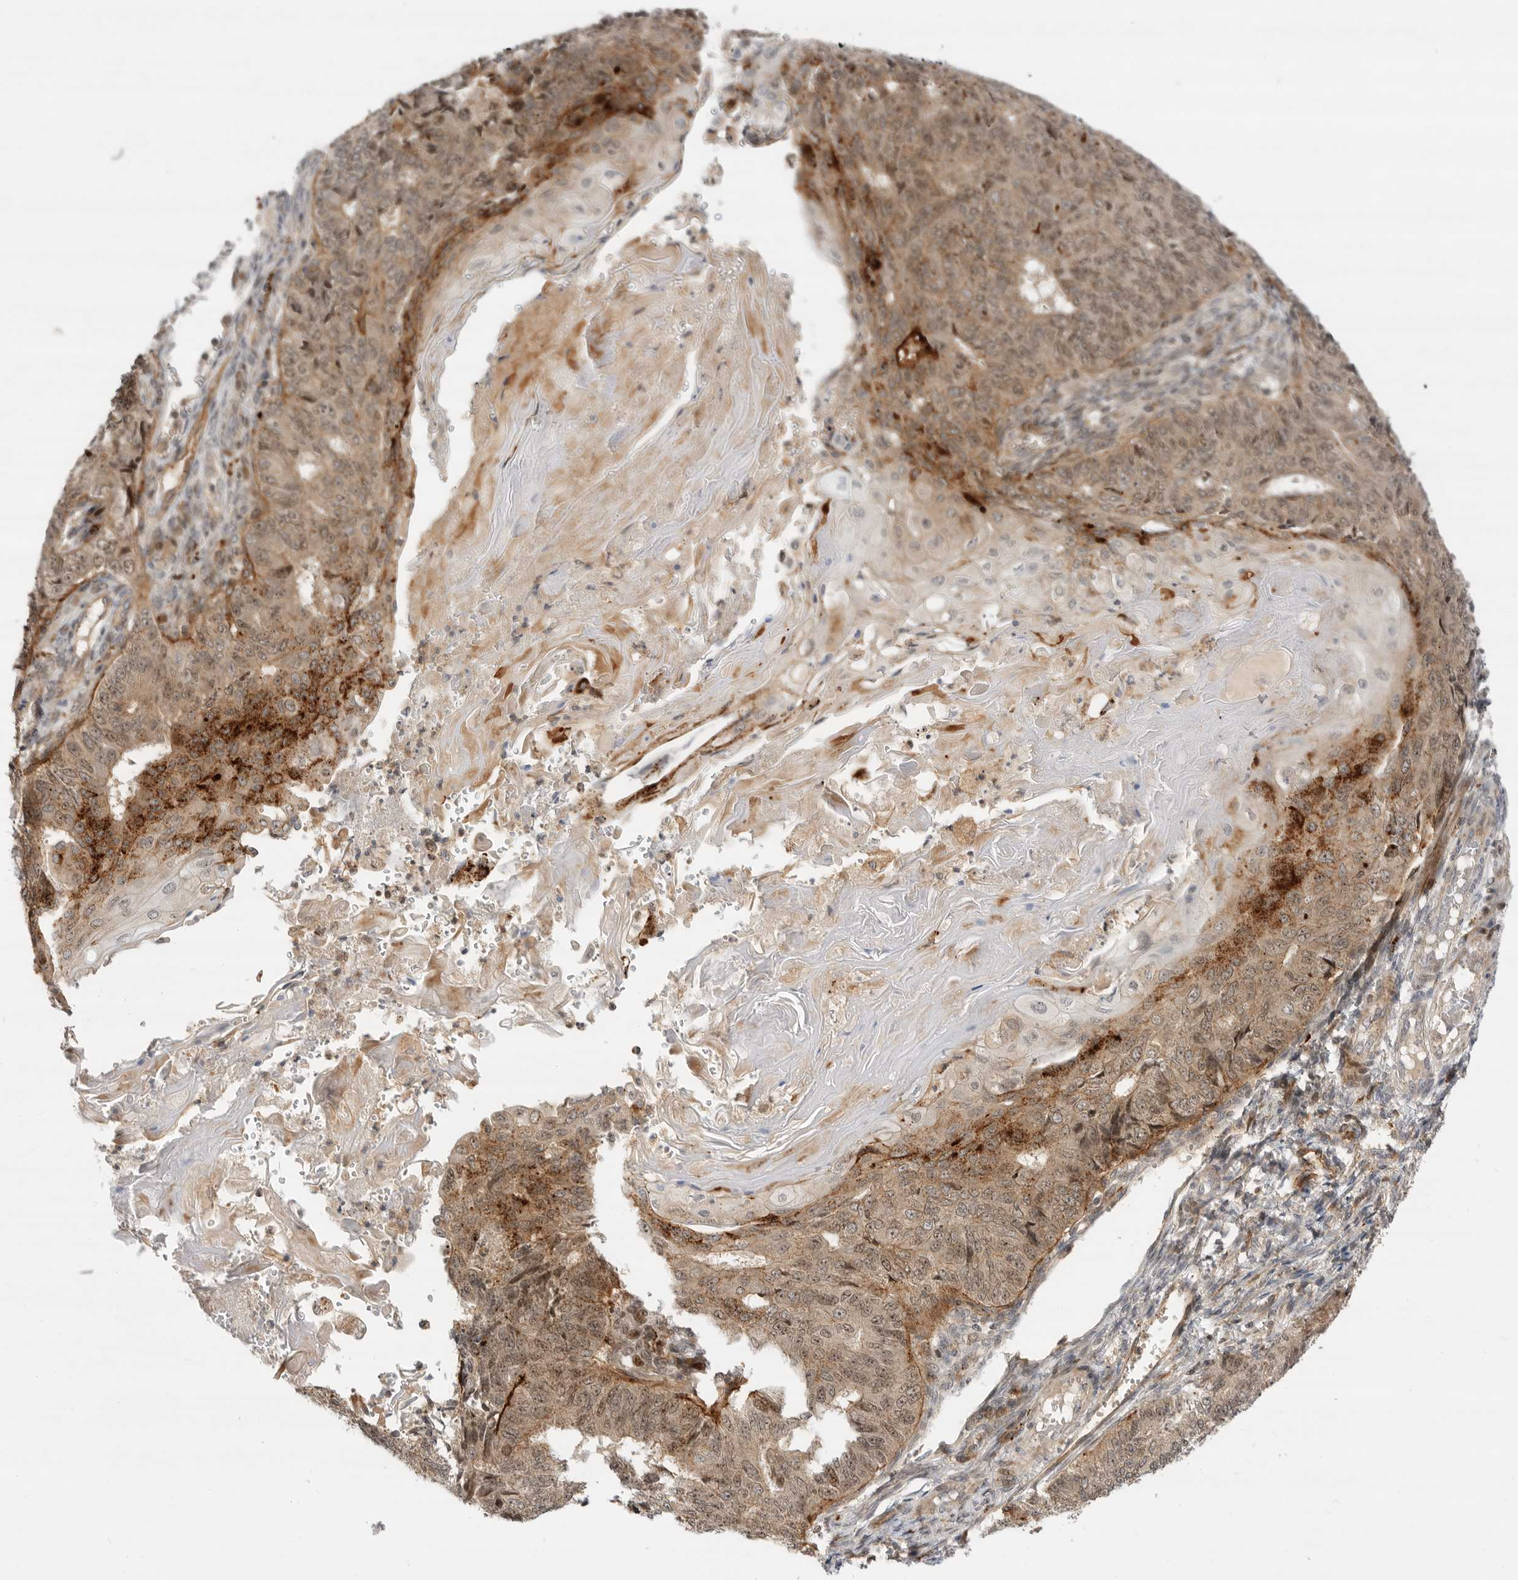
{"staining": {"intensity": "moderate", "quantity": ">75%", "location": "cytoplasmic/membranous,nuclear"}, "tissue": "endometrial cancer", "cell_type": "Tumor cells", "image_type": "cancer", "snomed": [{"axis": "morphology", "description": "Adenocarcinoma, NOS"}, {"axis": "topography", "description": "Endometrium"}], "caption": "High-magnification brightfield microscopy of endometrial cancer (adenocarcinoma) stained with DAB (3,3'-diaminobenzidine) (brown) and counterstained with hematoxylin (blue). tumor cells exhibit moderate cytoplasmic/membranous and nuclear expression is present in about>75% of cells. Using DAB (3,3'-diaminobenzidine) (brown) and hematoxylin (blue) stains, captured at high magnification using brightfield microscopy.", "gene": "CSNK1G3", "patient": {"sex": "female", "age": 32}}